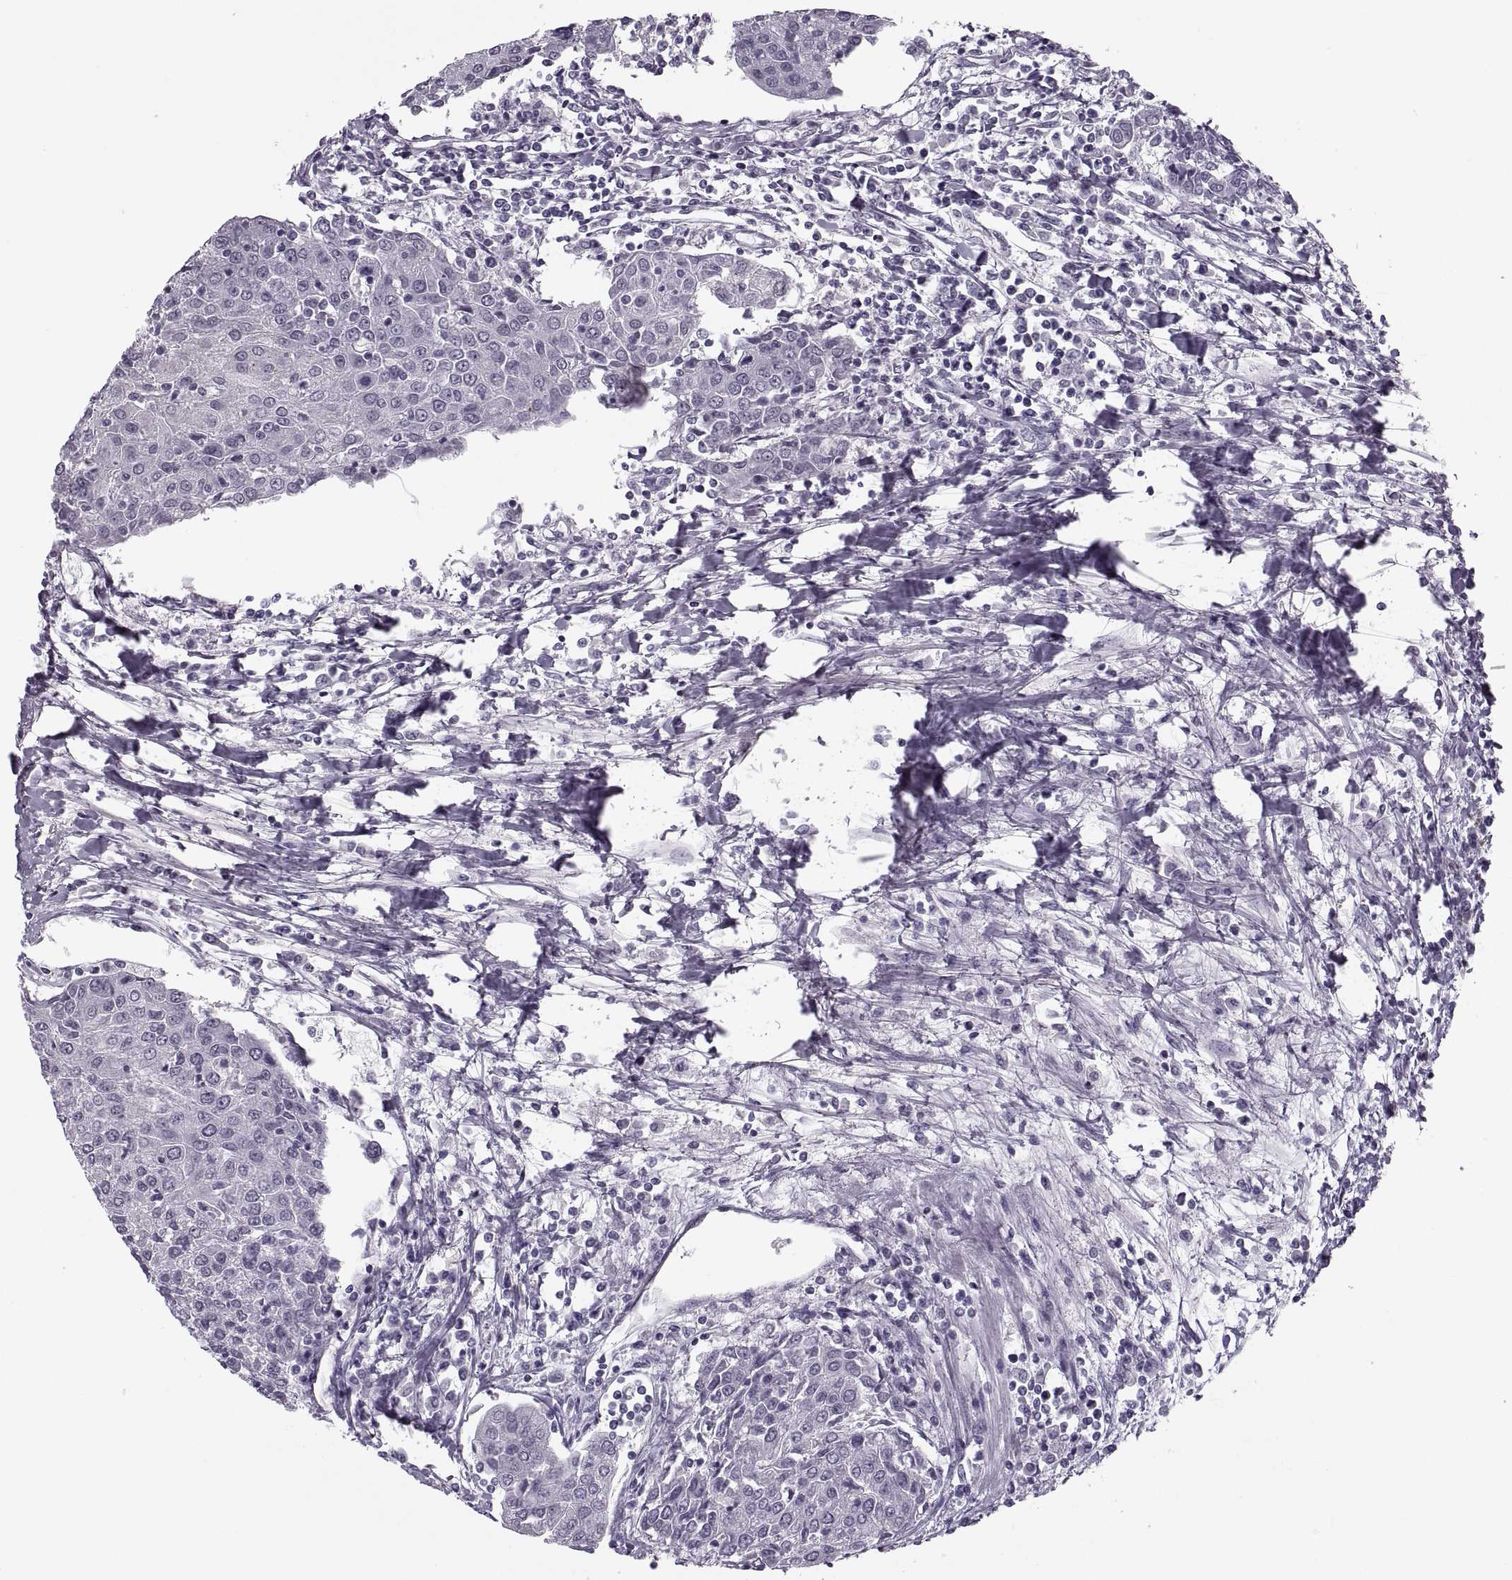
{"staining": {"intensity": "negative", "quantity": "none", "location": "none"}, "tissue": "urothelial cancer", "cell_type": "Tumor cells", "image_type": "cancer", "snomed": [{"axis": "morphology", "description": "Urothelial carcinoma, High grade"}, {"axis": "topography", "description": "Urinary bladder"}], "caption": "Photomicrograph shows no significant protein staining in tumor cells of high-grade urothelial carcinoma.", "gene": "PAGE5", "patient": {"sex": "female", "age": 85}}